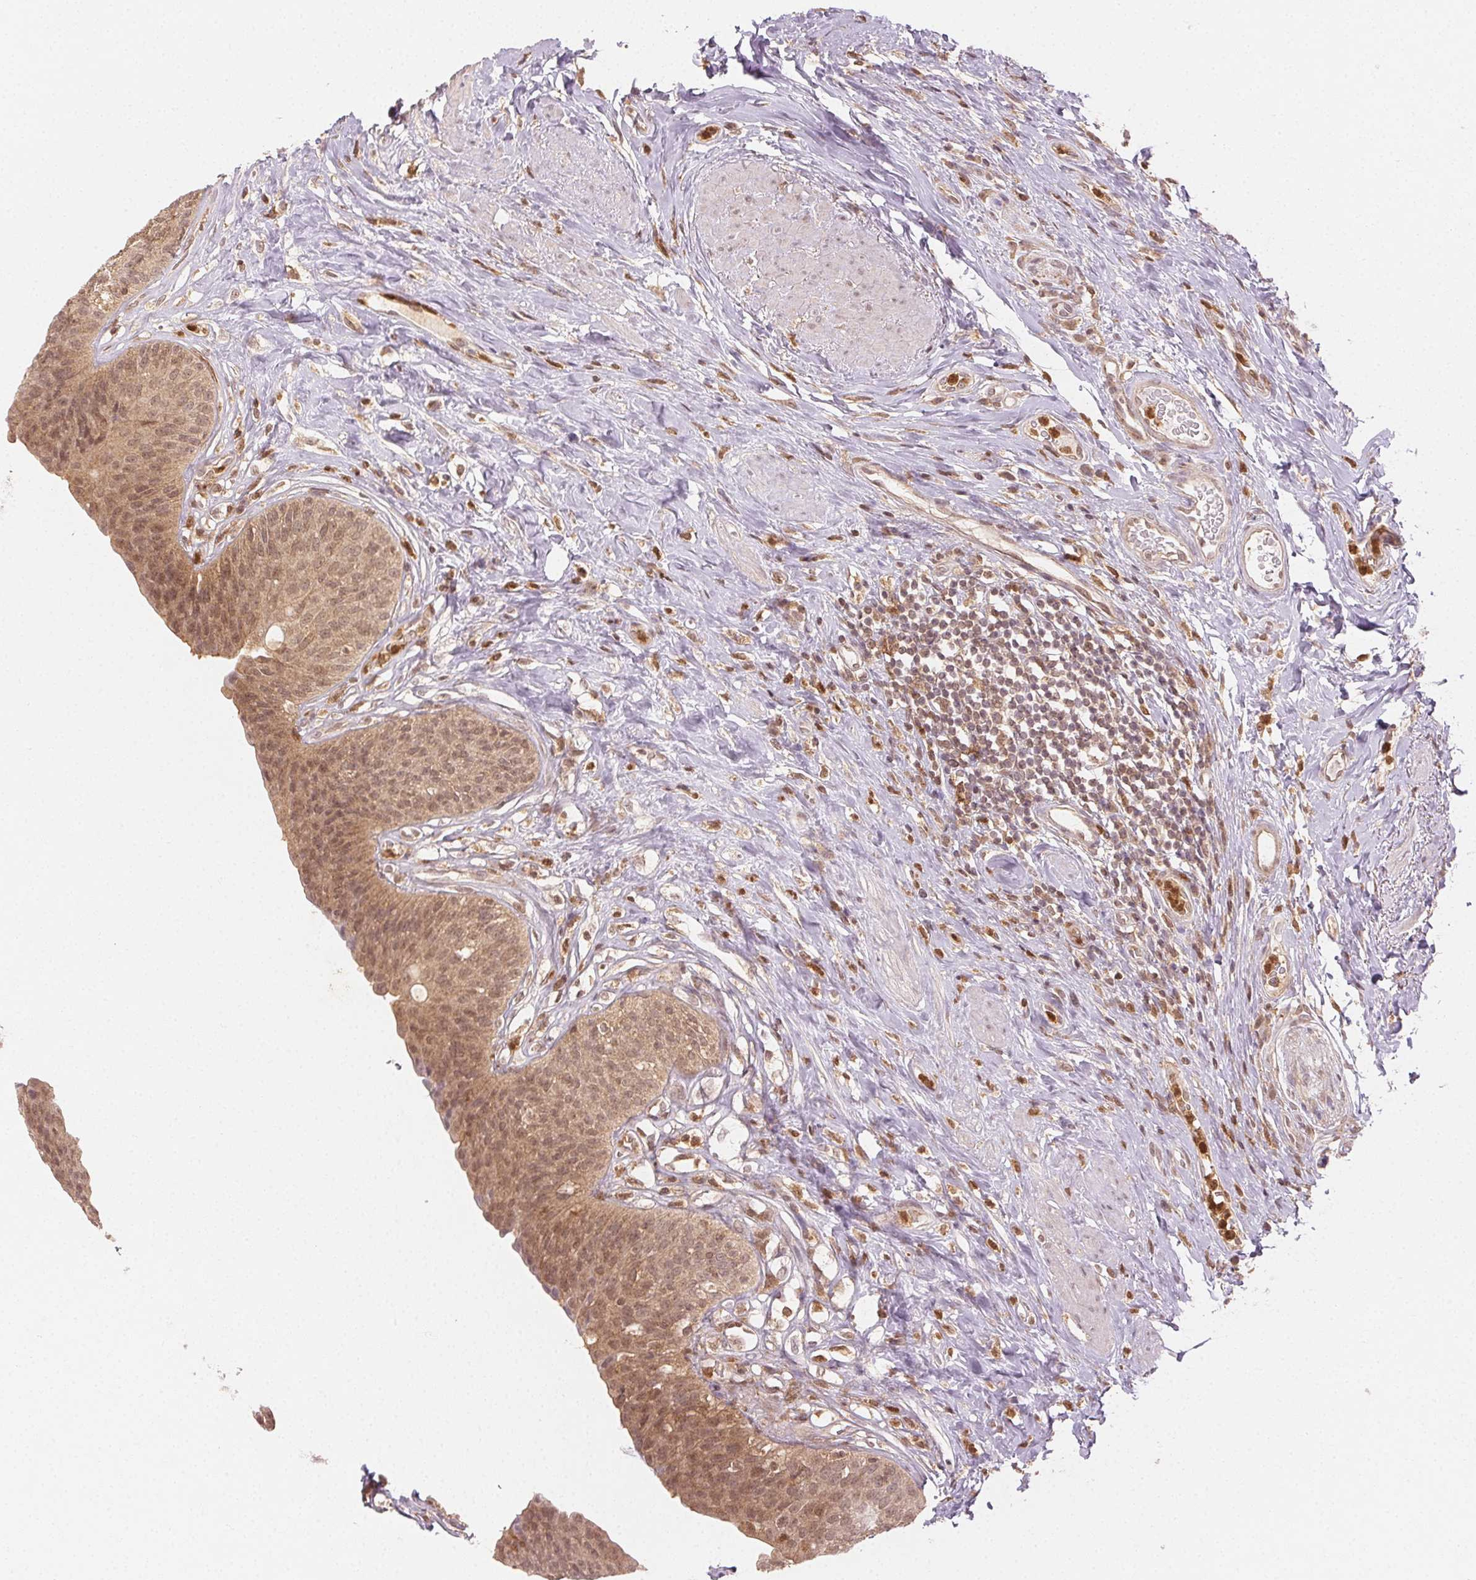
{"staining": {"intensity": "moderate", "quantity": ">75%", "location": "cytoplasmic/membranous,nuclear"}, "tissue": "urinary bladder", "cell_type": "Urothelial cells", "image_type": "normal", "snomed": [{"axis": "morphology", "description": "Normal tissue, NOS"}, {"axis": "topography", "description": "Urinary bladder"}], "caption": "Human urinary bladder stained for a protein (brown) displays moderate cytoplasmic/membranous,nuclear positive positivity in approximately >75% of urothelial cells.", "gene": "MAPK14", "patient": {"sex": "female", "age": 56}}